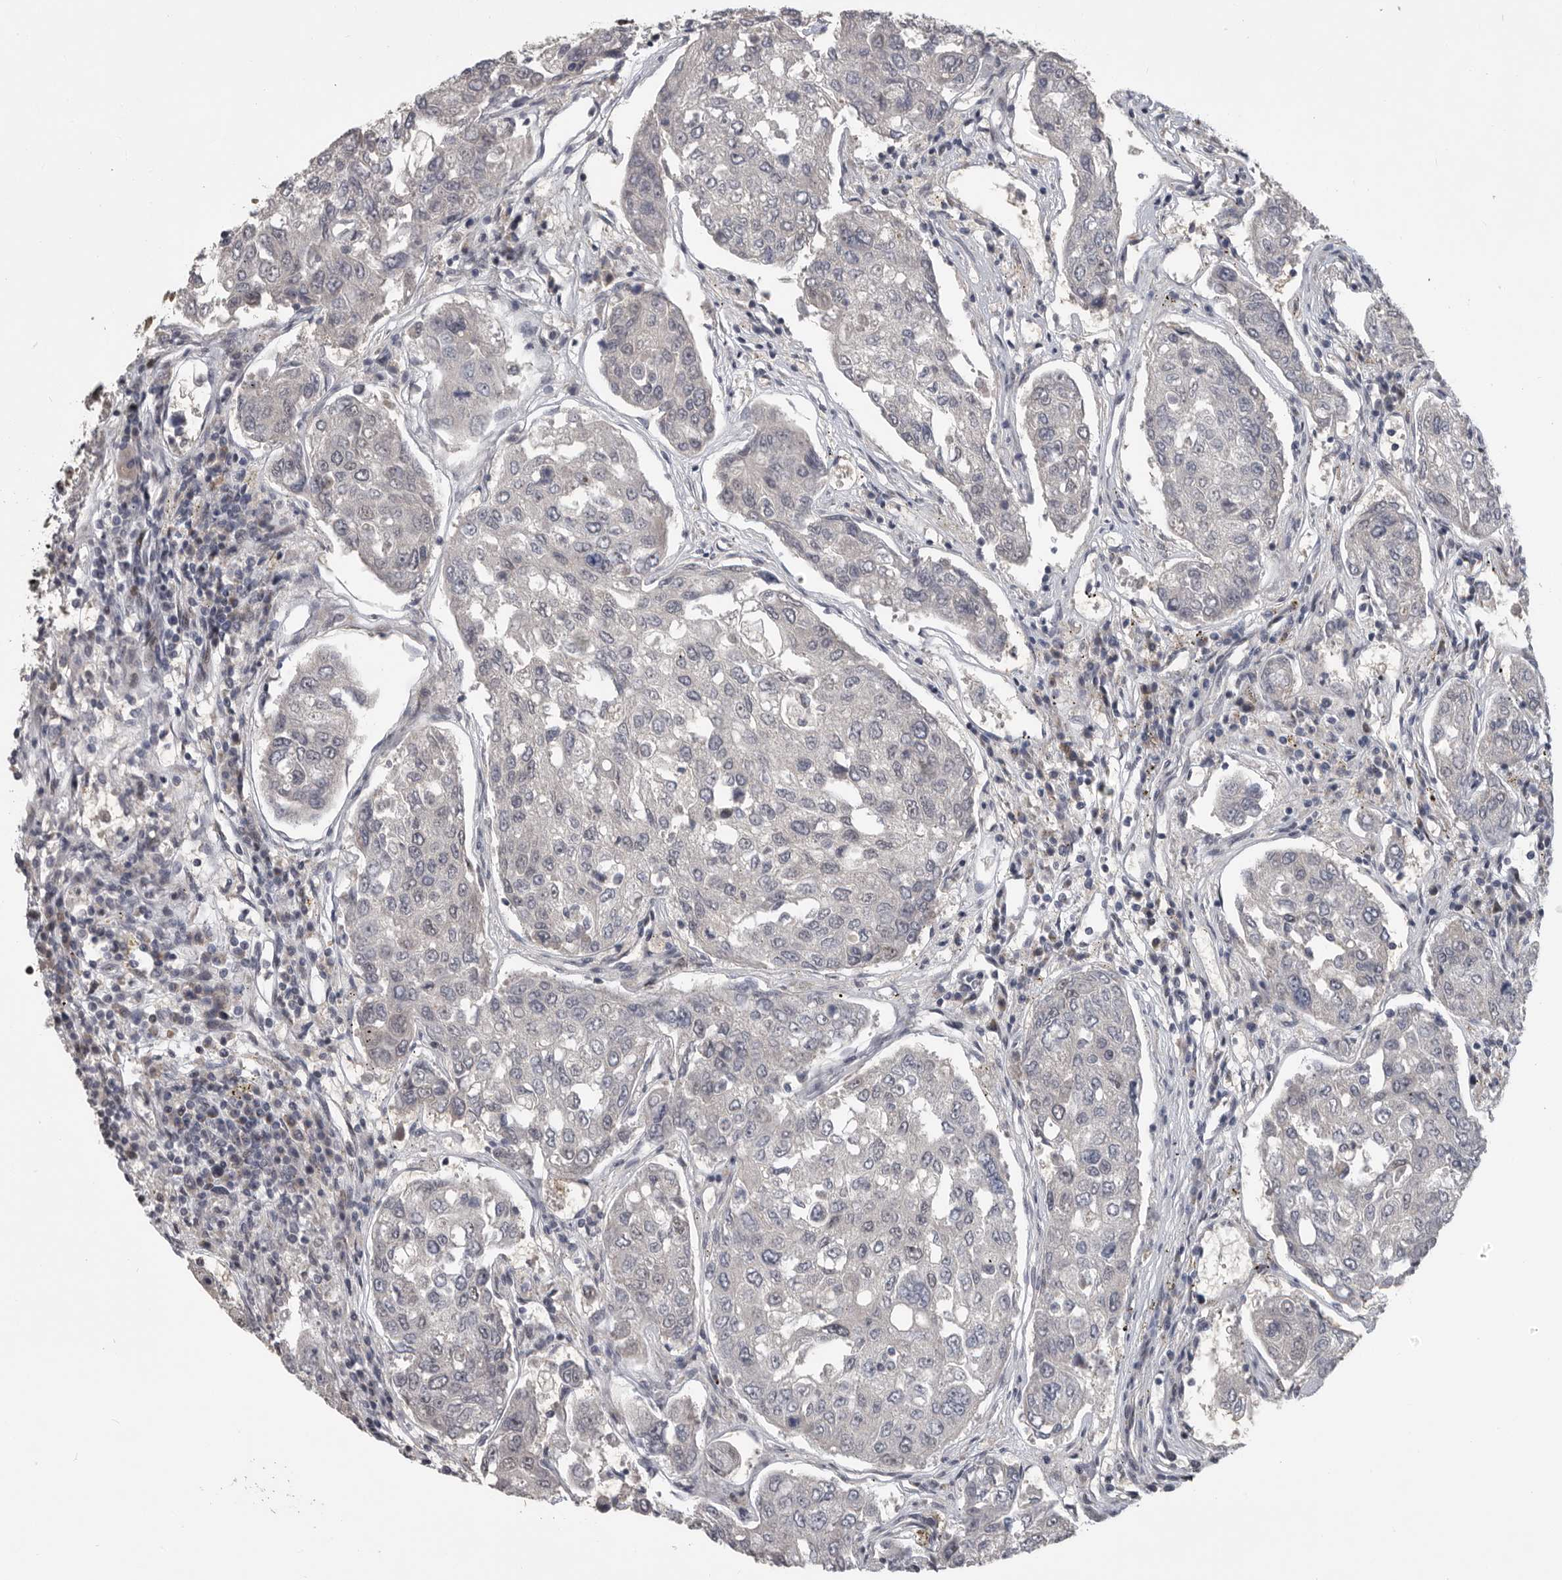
{"staining": {"intensity": "moderate", "quantity": "<25%", "location": "nuclear"}, "tissue": "urothelial cancer", "cell_type": "Tumor cells", "image_type": "cancer", "snomed": [{"axis": "morphology", "description": "Urothelial carcinoma, High grade"}, {"axis": "topography", "description": "Lymph node"}, {"axis": "topography", "description": "Urinary bladder"}], "caption": "This is an image of IHC staining of urothelial carcinoma (high-grade), which shows moderate positivity in the nuclear of tumor cells.", "gene": "PCMTD1", "patient": {"sex": "male", "age": 51}}